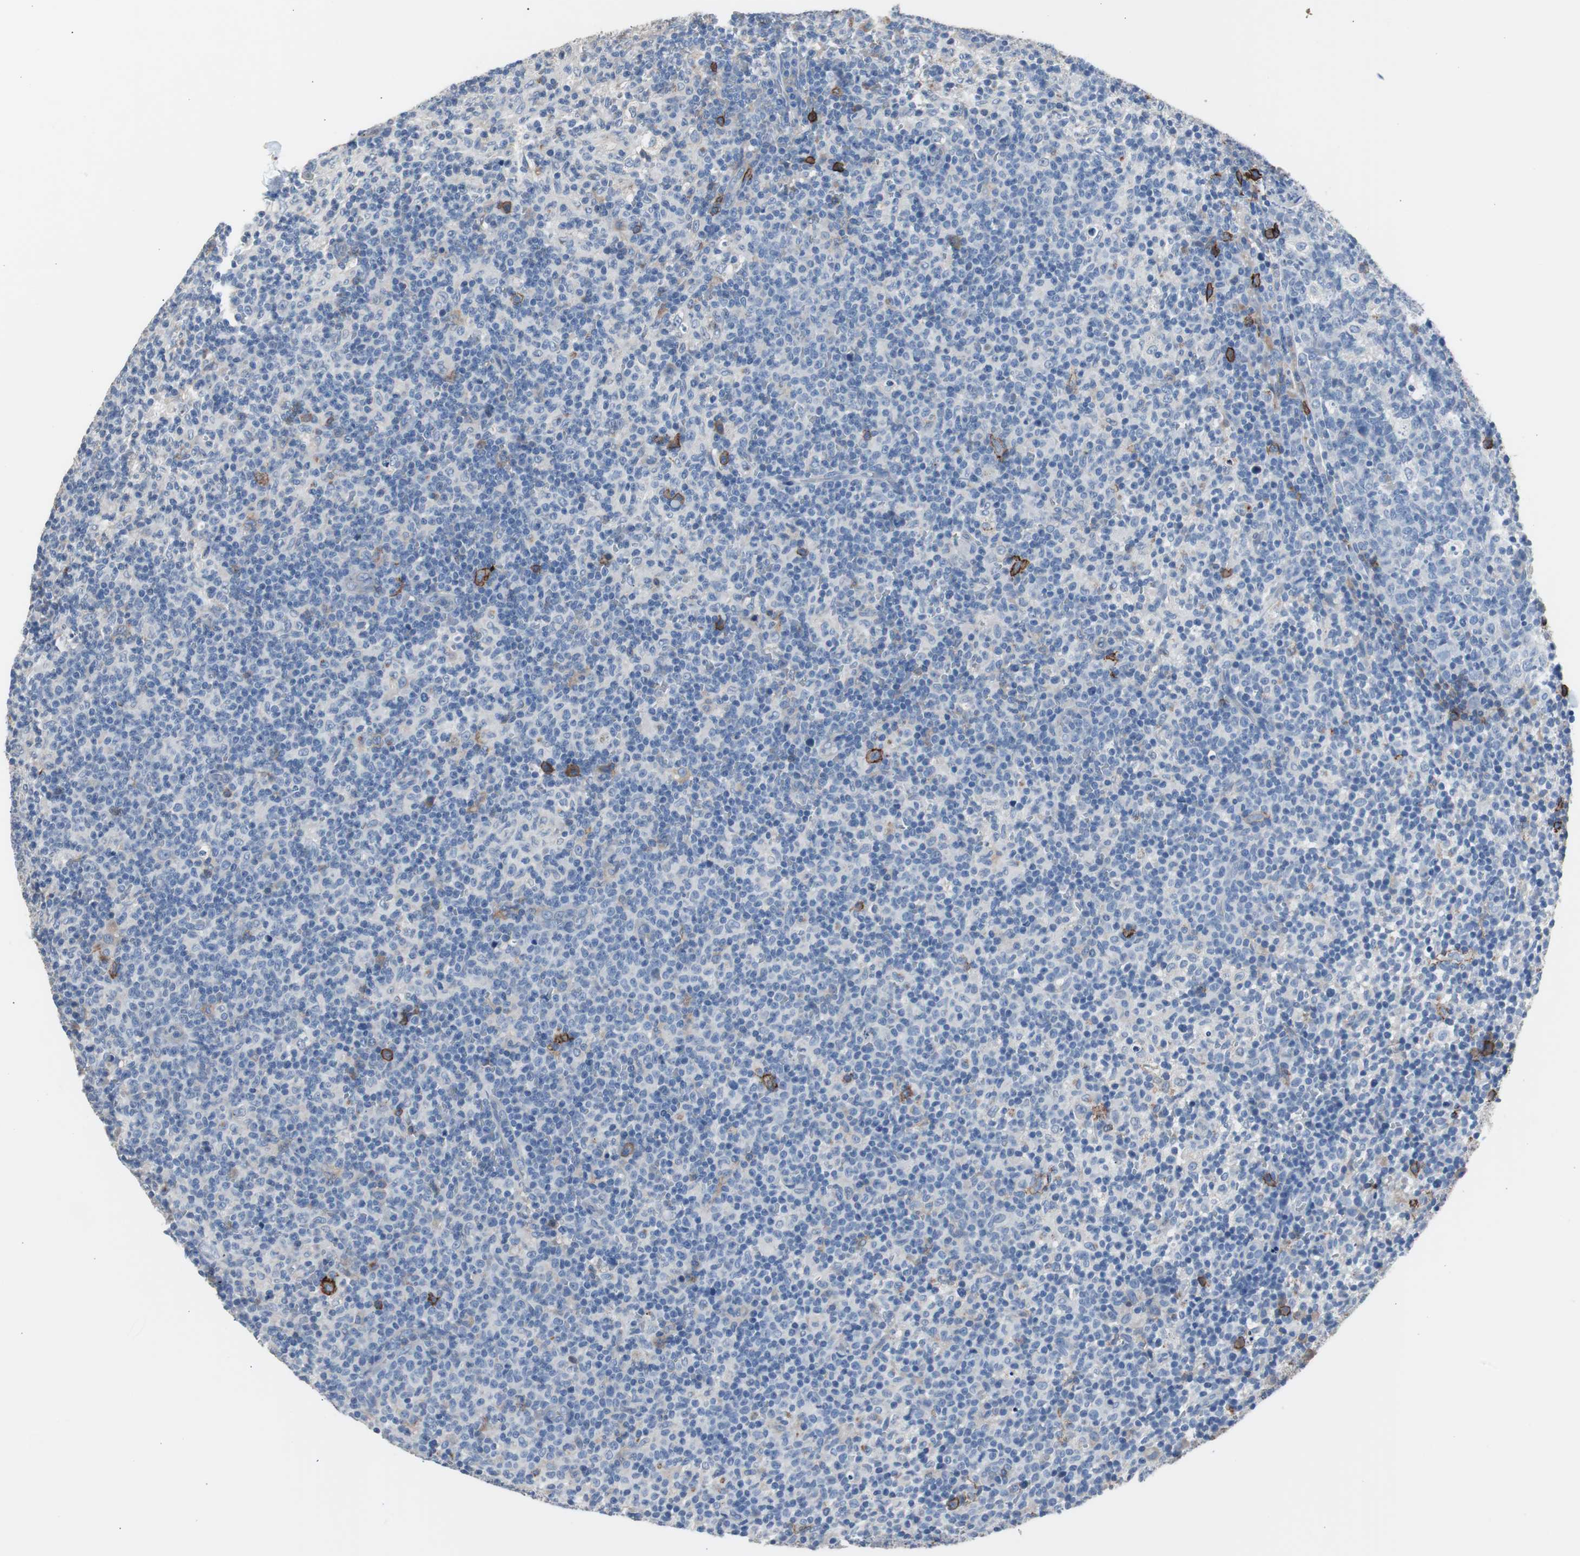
{"staining": {"intensity": "weak", "quantity": "25%-75%", "location": "cytoplasmic/membranous"}, "tissue": "lymph node", "cell_type": "Germinal center cells", "image_type": "normal", "snomed": [{"axis": "morphology", "description": "Normal tissue, NOS"}, {"axis": "morphology", "description": "Inflammation, NOS"}, {"axis": "topography", "description": "Lymph node"}], "caption": "Unremarkable lymph node exhibits weak cytoplasmic/membranous expression in approximately 25%-75% of germinal center cells, visualized by immunohistochemistry. The staining is performed using DAB (3,3'-diaminobenzidine) brown chromogen to label protein expression. The nuclei are counter-stained blue using hematoxylin.", "gene": "FCGR2B", "patient": {"sex": "male", "age": 55}}